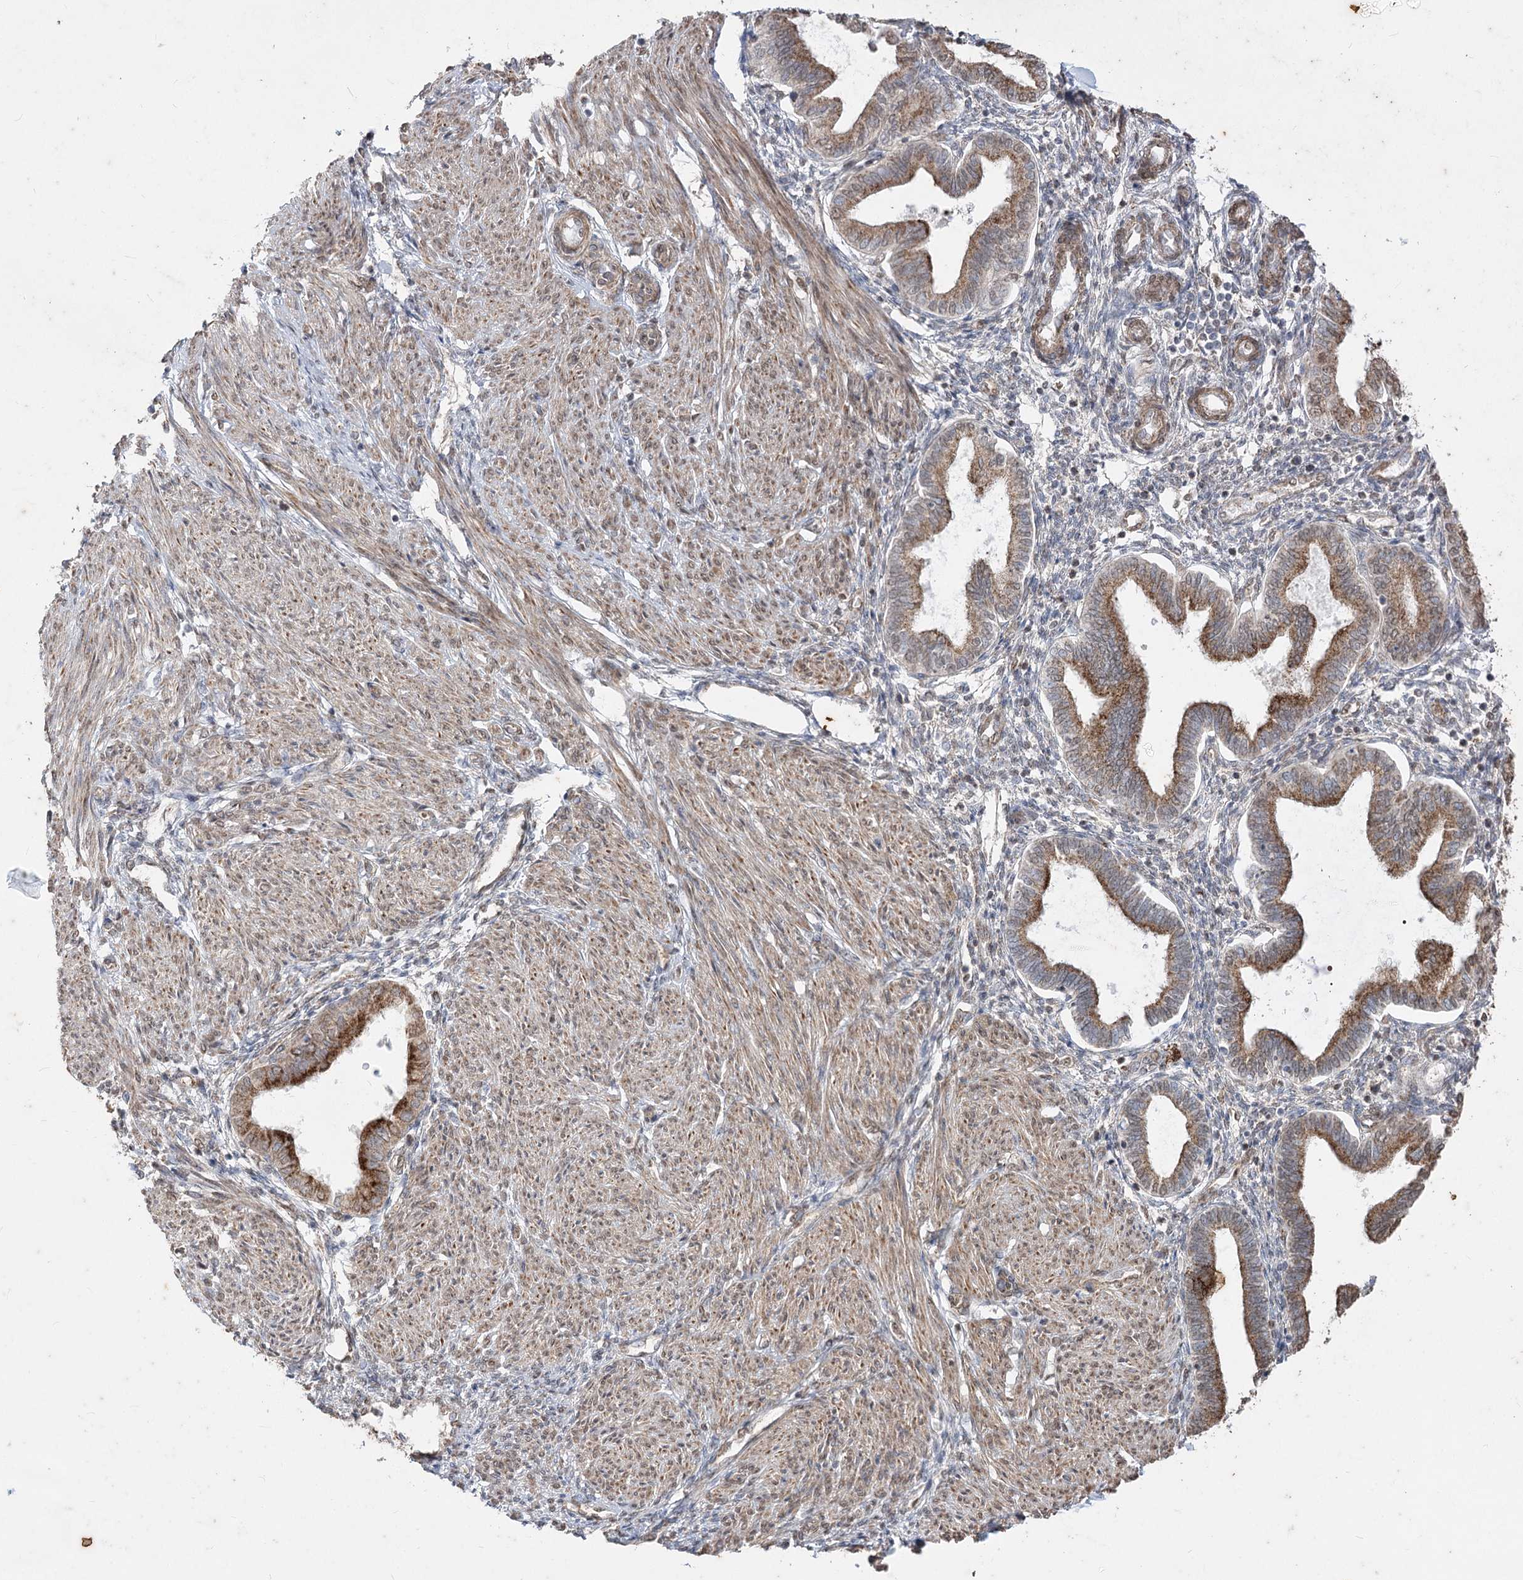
{"staining": {"intensity": "weak", "quantity": "<25%", "location": "cytoplasmic/membranous"}, "tissue": "endometrium", "cell_type": "Cells in endometrial stroma", "image_type": "normal", "snomed": [{"axis": "morphology", "description": "Normal tissue, NOS"}, {"axis": "topography", "description": "Endometrium"}], "caption": "This is an immunohistochemistry histopathology image of unremarkable endometrium. There is no positivity in cells in endometrial stroma.", "gene": "ZSCAN23", "patient": {"sex": "female", "age": 53}}